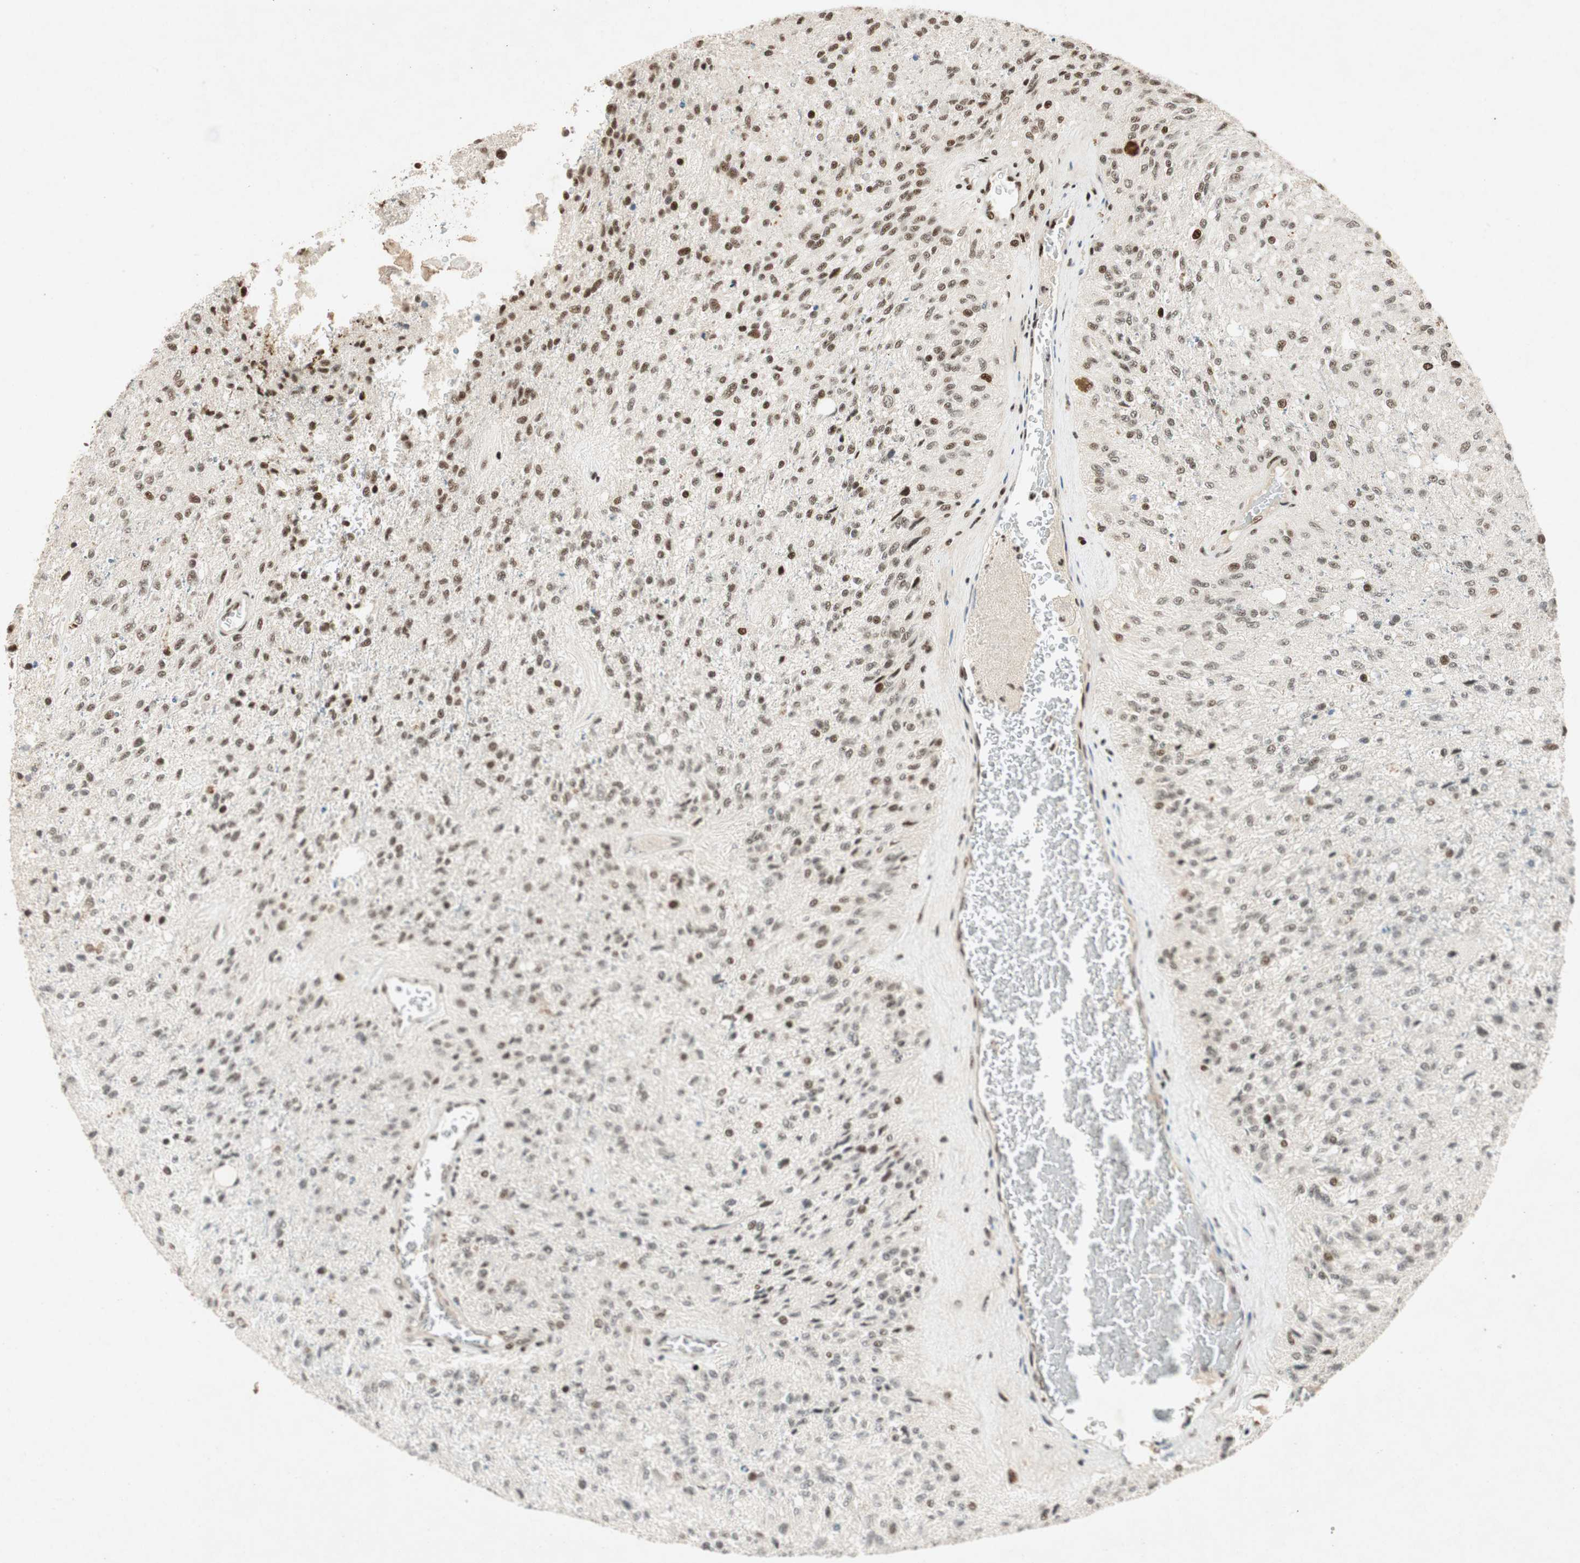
{"staining": {"intensity": "moderate", "quantity": ">75%", "location": "nuclear"}, "tissue": "glioma", "cell_type": "Tumor cells", "image_type": "cancer", "snomed": [{"axis": "morphology", "description": "Normal tissue, NOS"}, {"axis": "morphology", "description": "Glioma, malignant, High grade"}, {"axis": "topography", "description": "Cerebral cortex"}], "caption": "Protein expression analysis of human high-grade glioma (malignant) reveals moderate nuclear staining in approximately >75% of tumor cells.", "gene": "NCBP3", "patient": {"sex": "male", "age": 77}}